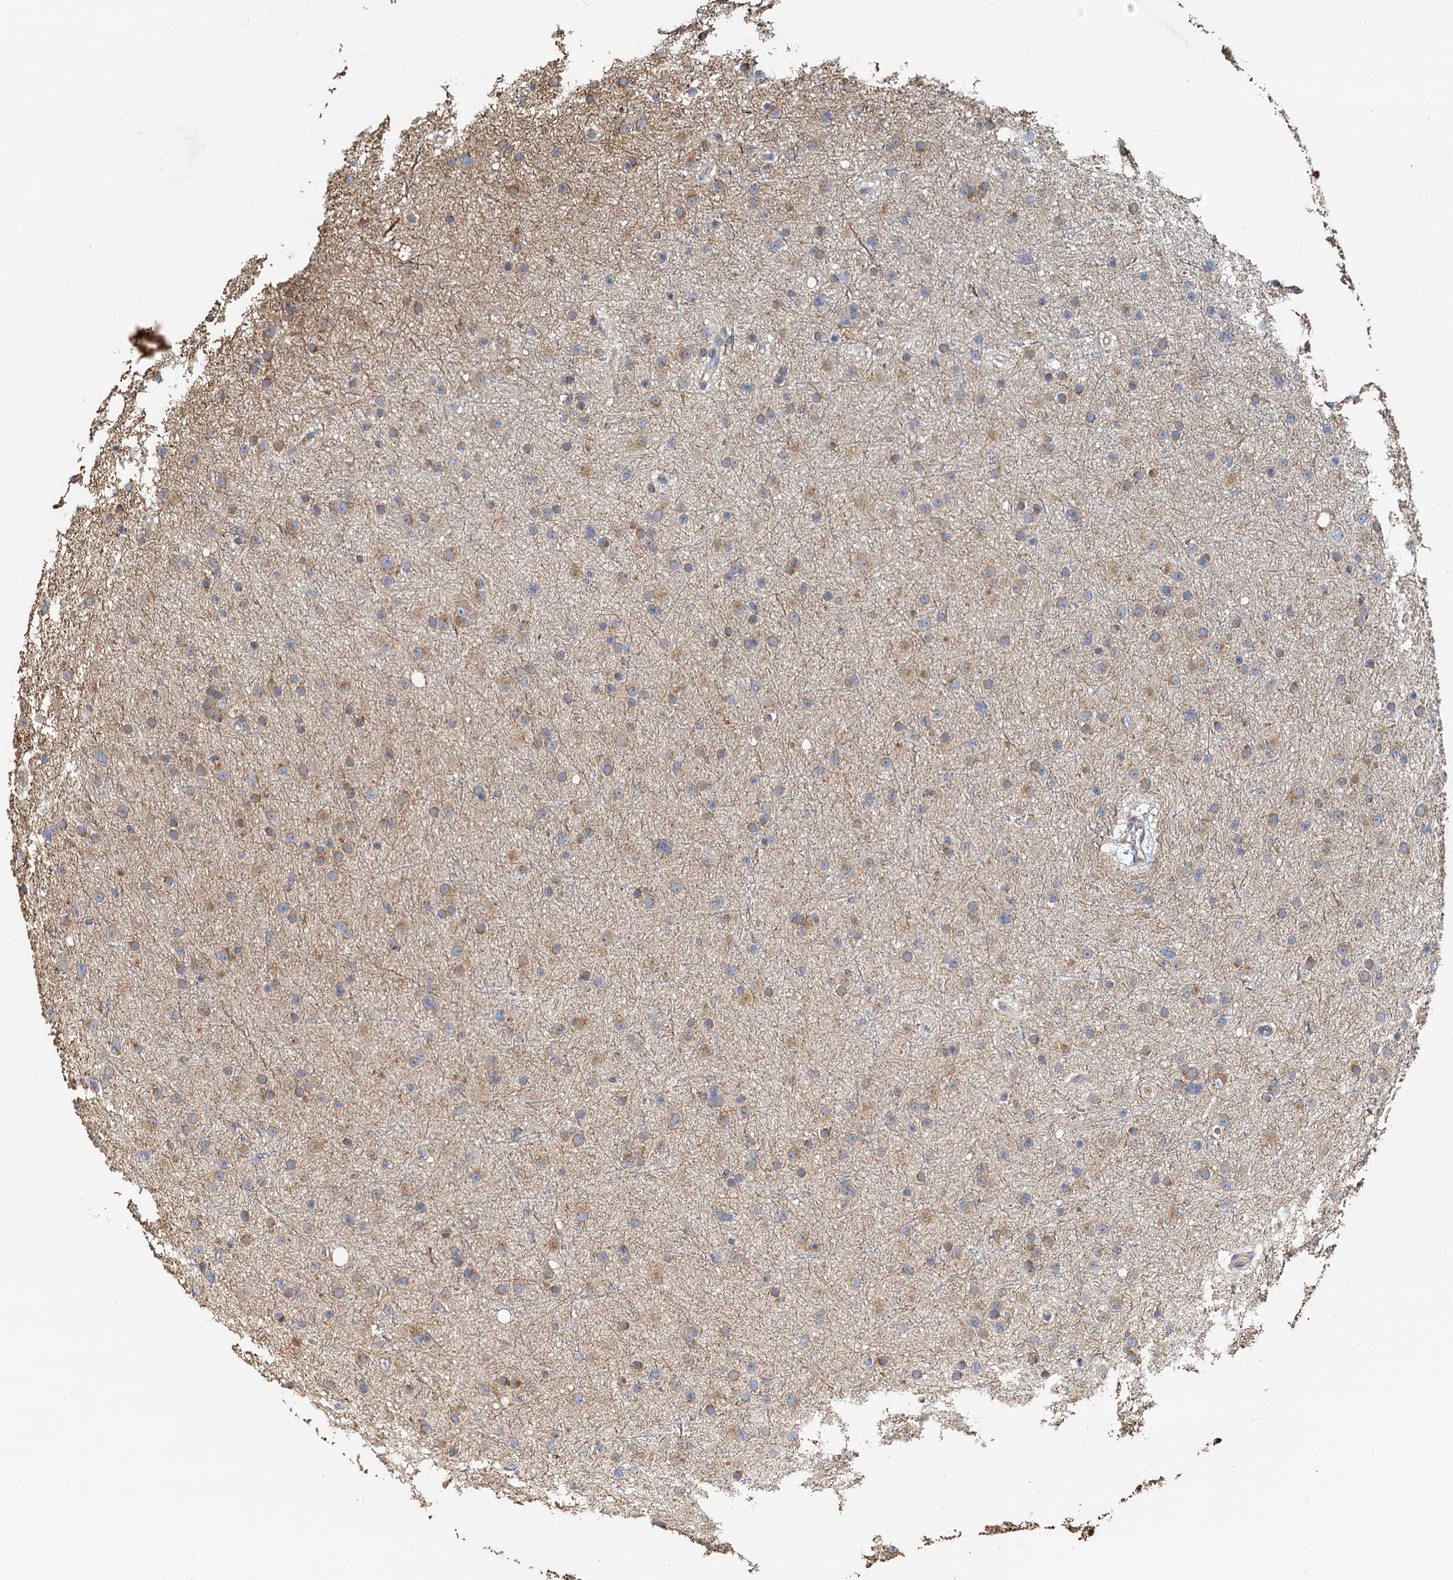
{"staining": {"intensity": "moderate", "quantity": "25%-75%", "location": "cytoplasmic/membranous"}, "tissue": "glioma", "cell_type": "Tumor cells", "image_type": "cancer", "snomed": [{"axis": "morphology", "description": "Glioma, malignant, Low grade"}, {"axis": "topography", "description": "Cerebral cortex"}], "caption": "DAB (3,3'-diaminobenzidine) immunohistochemical staining of human malignant low-grade glioma exhibits moderate cytoplasmic/membranous protein staining in about 25%-75% of tumor cells. The staining is performed using DAB (3,3'-diaminobenzidine) brown chromogen to label protein expression. The nuclei are counter-stained blue using hematoxylin.", "gene": "NKAPD1", "patient": {"sex": "female", "age": 39}}